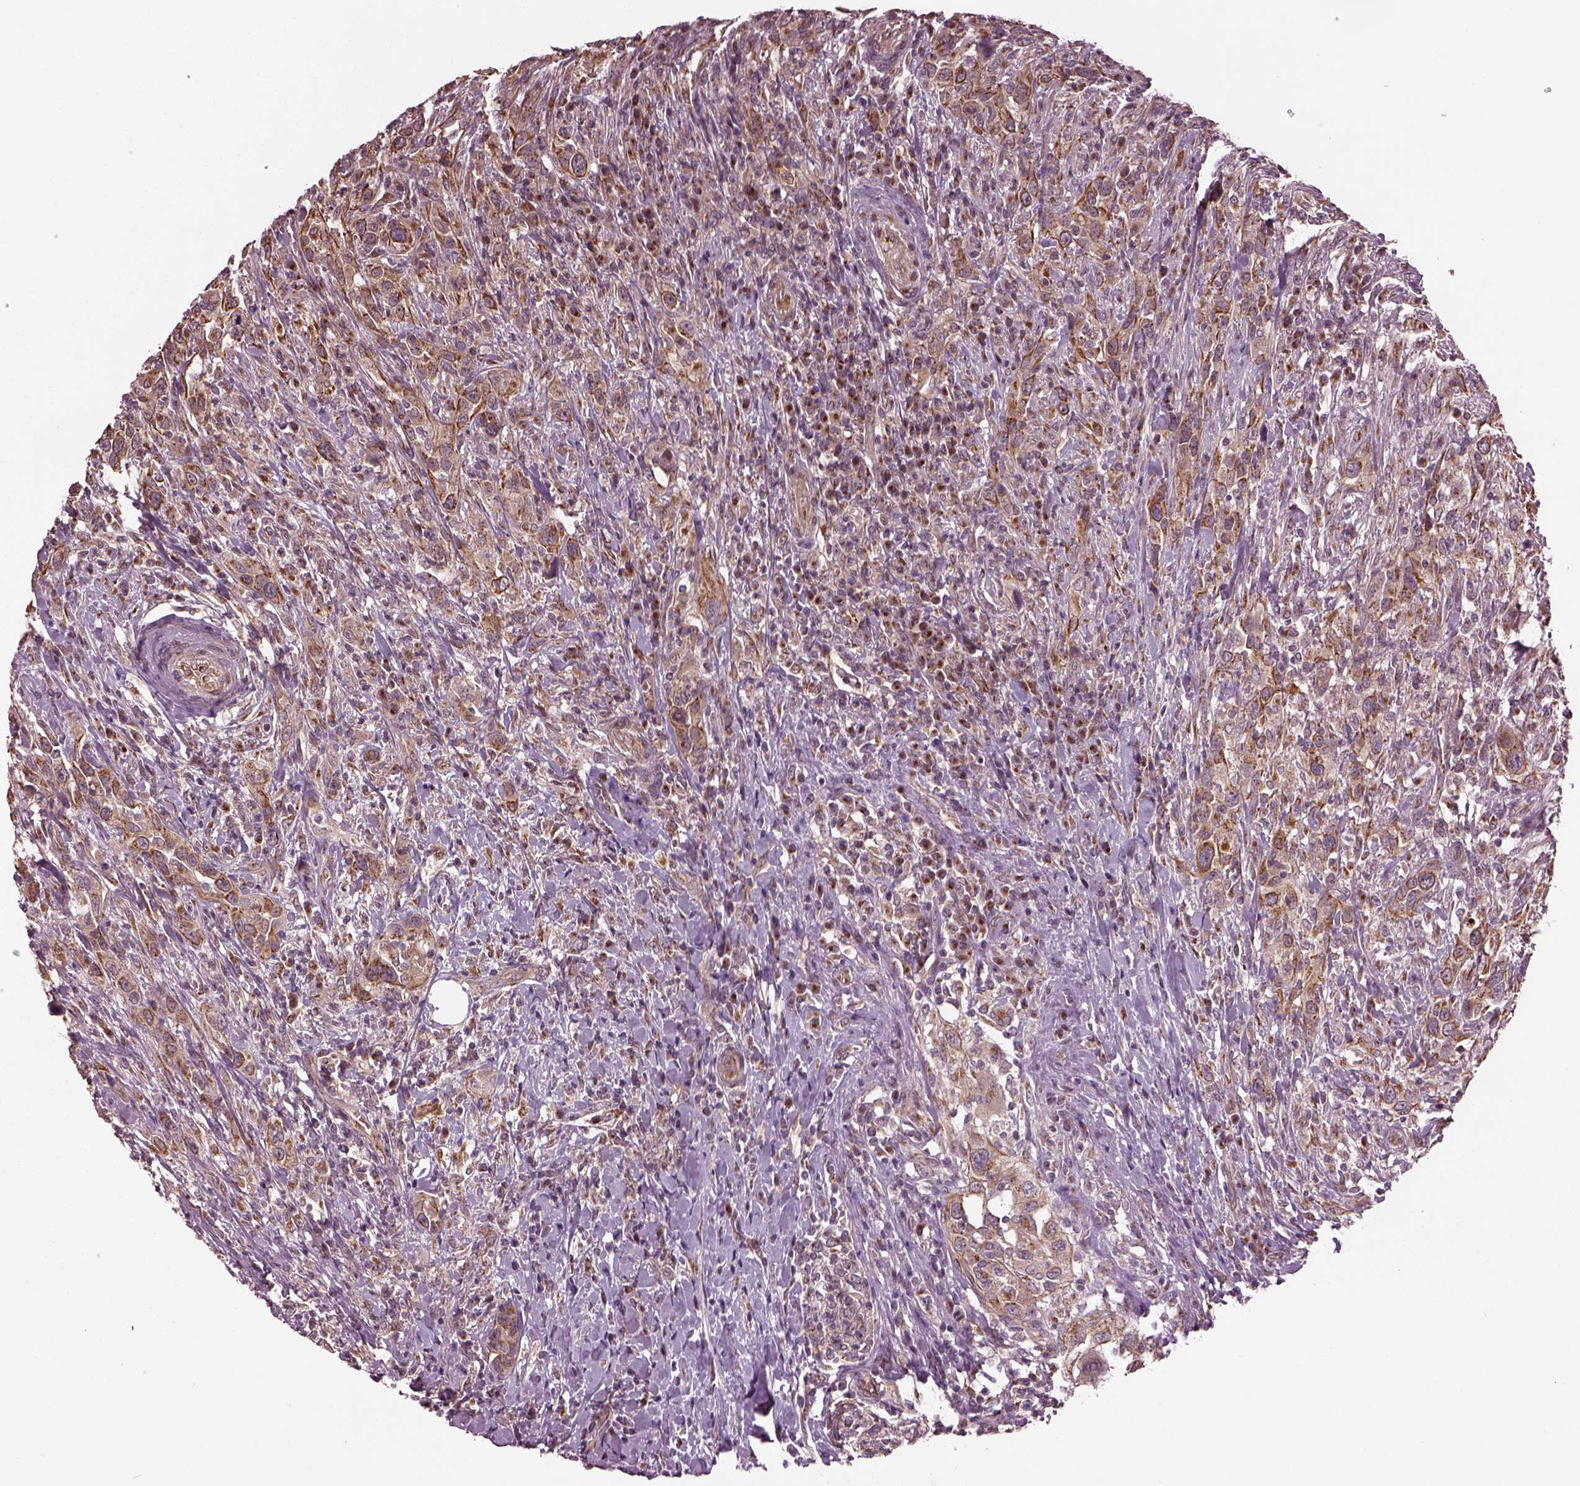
{"staining": {"intensity": "moderate", "quantity": "25%-75%", "location": "cytoplasmic/membranous"}, "tissue": "urothelial cancer", "cell_type": "Tumor cells", "image_type": "cancer", "snomed": [{"axis": "morphology", "description": "Urothelial carcinoma, NOS"}, {"axis": "morphology", "description": "Urothelial carcinoma, High grade"}, {"axis": "topography", "description": "Urinary bladder"}], "caption": "Urothelial cancer stained with DAB (3,3'-diaminobenzidine) IHC reveals medium levels of moderate cytoplasmic/membranous expression in about 25%-75% of tumor cells.", "gene": "RUFY3", "patient": {"sex": "female", "age": 64}}